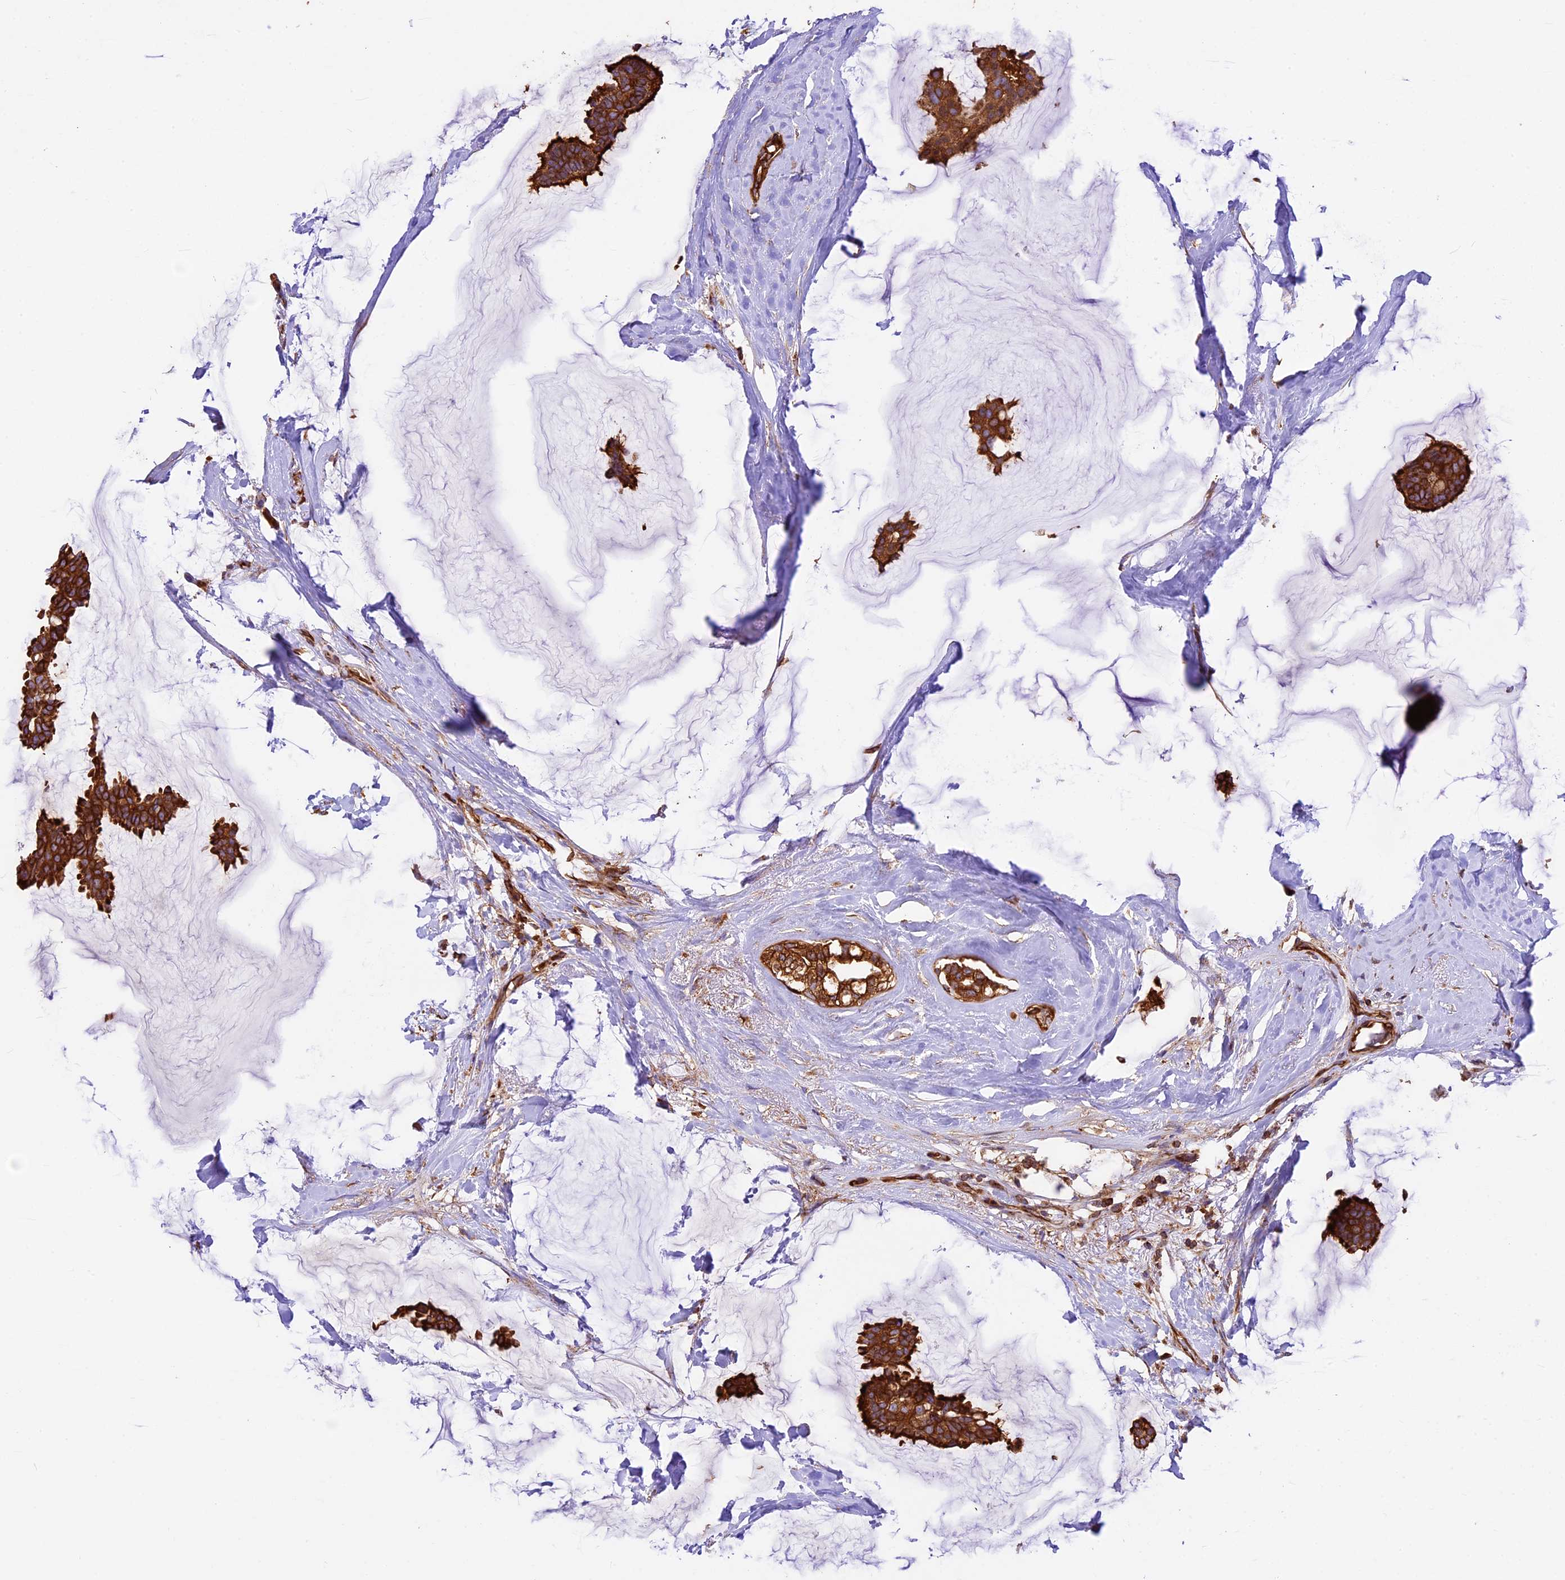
{"staining": {"intensity": "strong", "quantity": ">75%", "location": "cytoplasmic/membranous"}, "tissue": "breast cancer", "cell_type": "Tumor cells", "image_type": "cancer", "snomed": [{"axis": "morphology", "description": "Duct carcinoma"}, {"axis": "topography", "description": "Breast"}], "caption": "Immunohistochemistry (IHC) staining of invasive ductal carcinoma (breast), which exhibits high levels of strong cytoplasmic/membranous staining in about >75% of tumor cells indicating strong cytoplasmic/membranous protein expression. The staining was performed using DAB (brown) for protein detection and nuclei were counterstained in hematoxylin (blue).", "gene": "KARS1", "patient": {"sex": "female", "age": 93}}